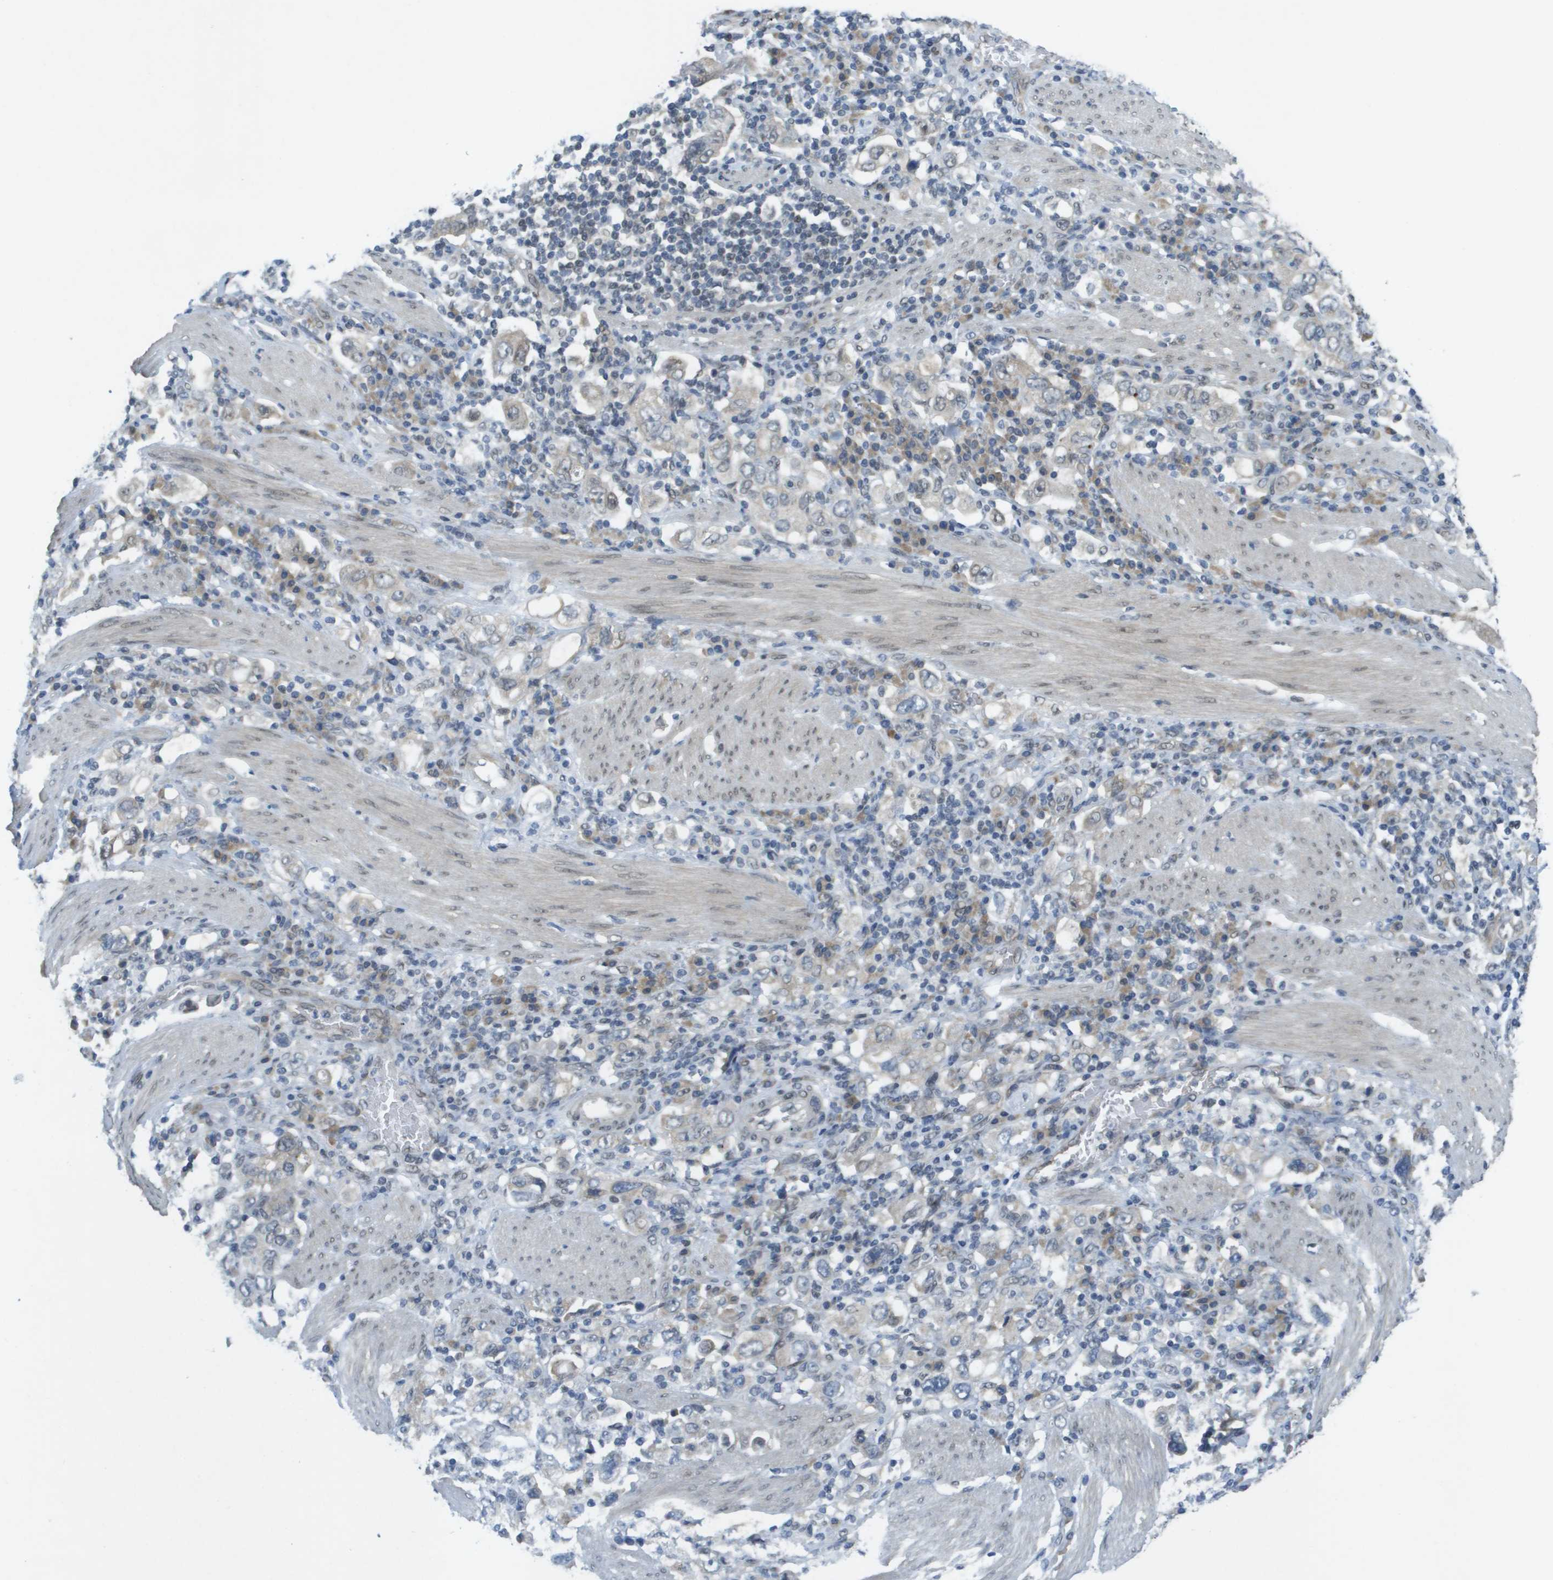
{"staining": {"intensity": "weak", "quantity": "<25%", "location": "cytoplasmic/membranous,nuclear"}, "tissue": "stomach cancer", "cell_type": "Tumor cells", "image_type": "cancer", "snomed": [{"axis": "morphology", "description": "Adenocarcinoma, NOS"}, {"axis": "topography", "description": "Stomach, upper"}], "caption": "Tumor cells show no significant positivity in stomach adenocarcinoma.", "gene": "ARID1B", "patient": {"sex": "male", "age": 62}}